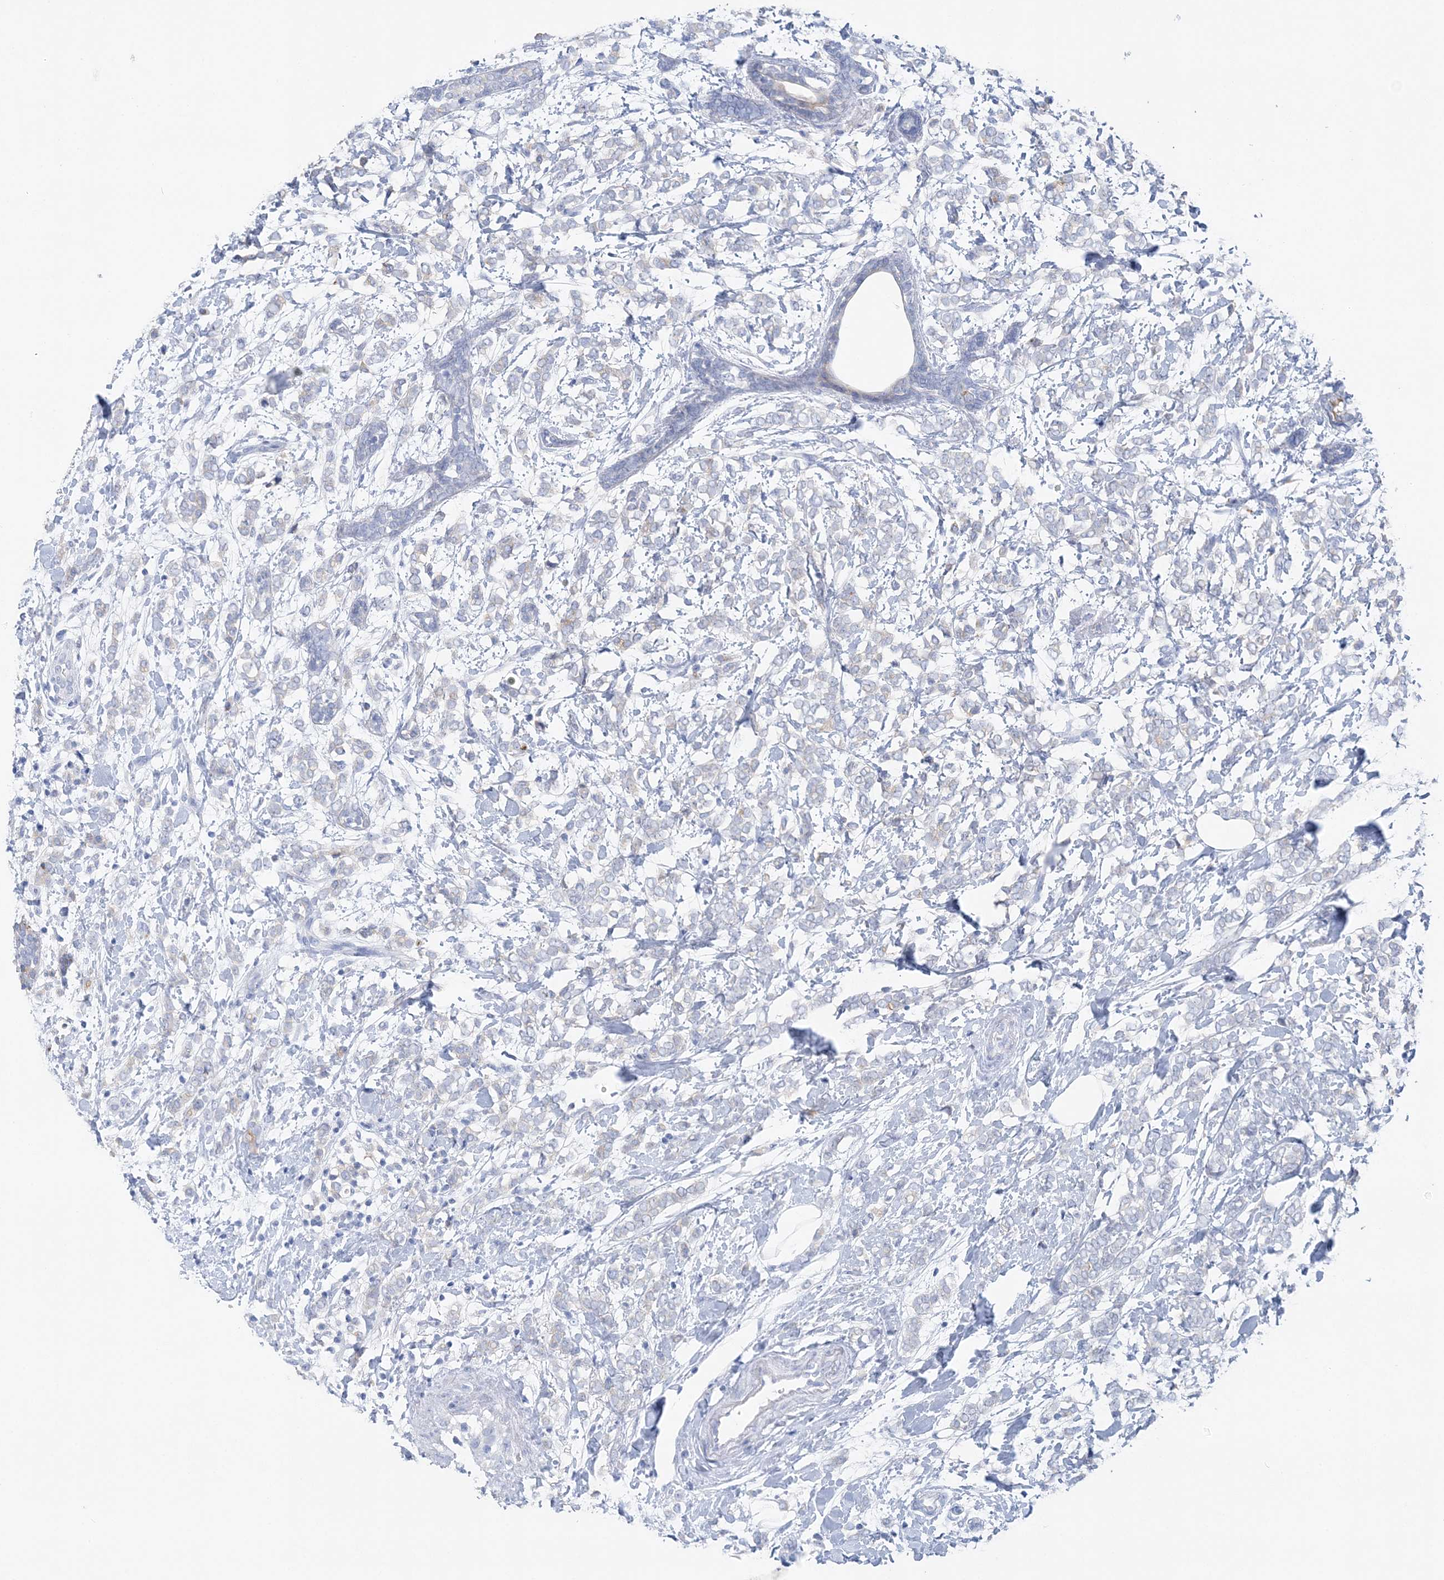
{"staining": {"intensity": "negative", "quantity": "none", "location": "none"}, "tissue": "breast cancer", "cell_type": "Tumor cells", "image_type": "cancer", "snomed": [{"axis": "morphology", "description": "Normal tissue, NOS"}, {"axis": "morphology", "description": "Lobular carcinoma"}, {"axis": "topography", "description": "Breast"}], "caption": "Immunohistochemical staining of human breast cancer (lobular carcinoma) displays no significant positivity in tumor cells. (DAB (3,3'-diaminobenzidine) immunohistochemistry with hematoxylin counter stain).", "gene": "SLC5A6", "patient": {"sex": "female", "age": 47}}